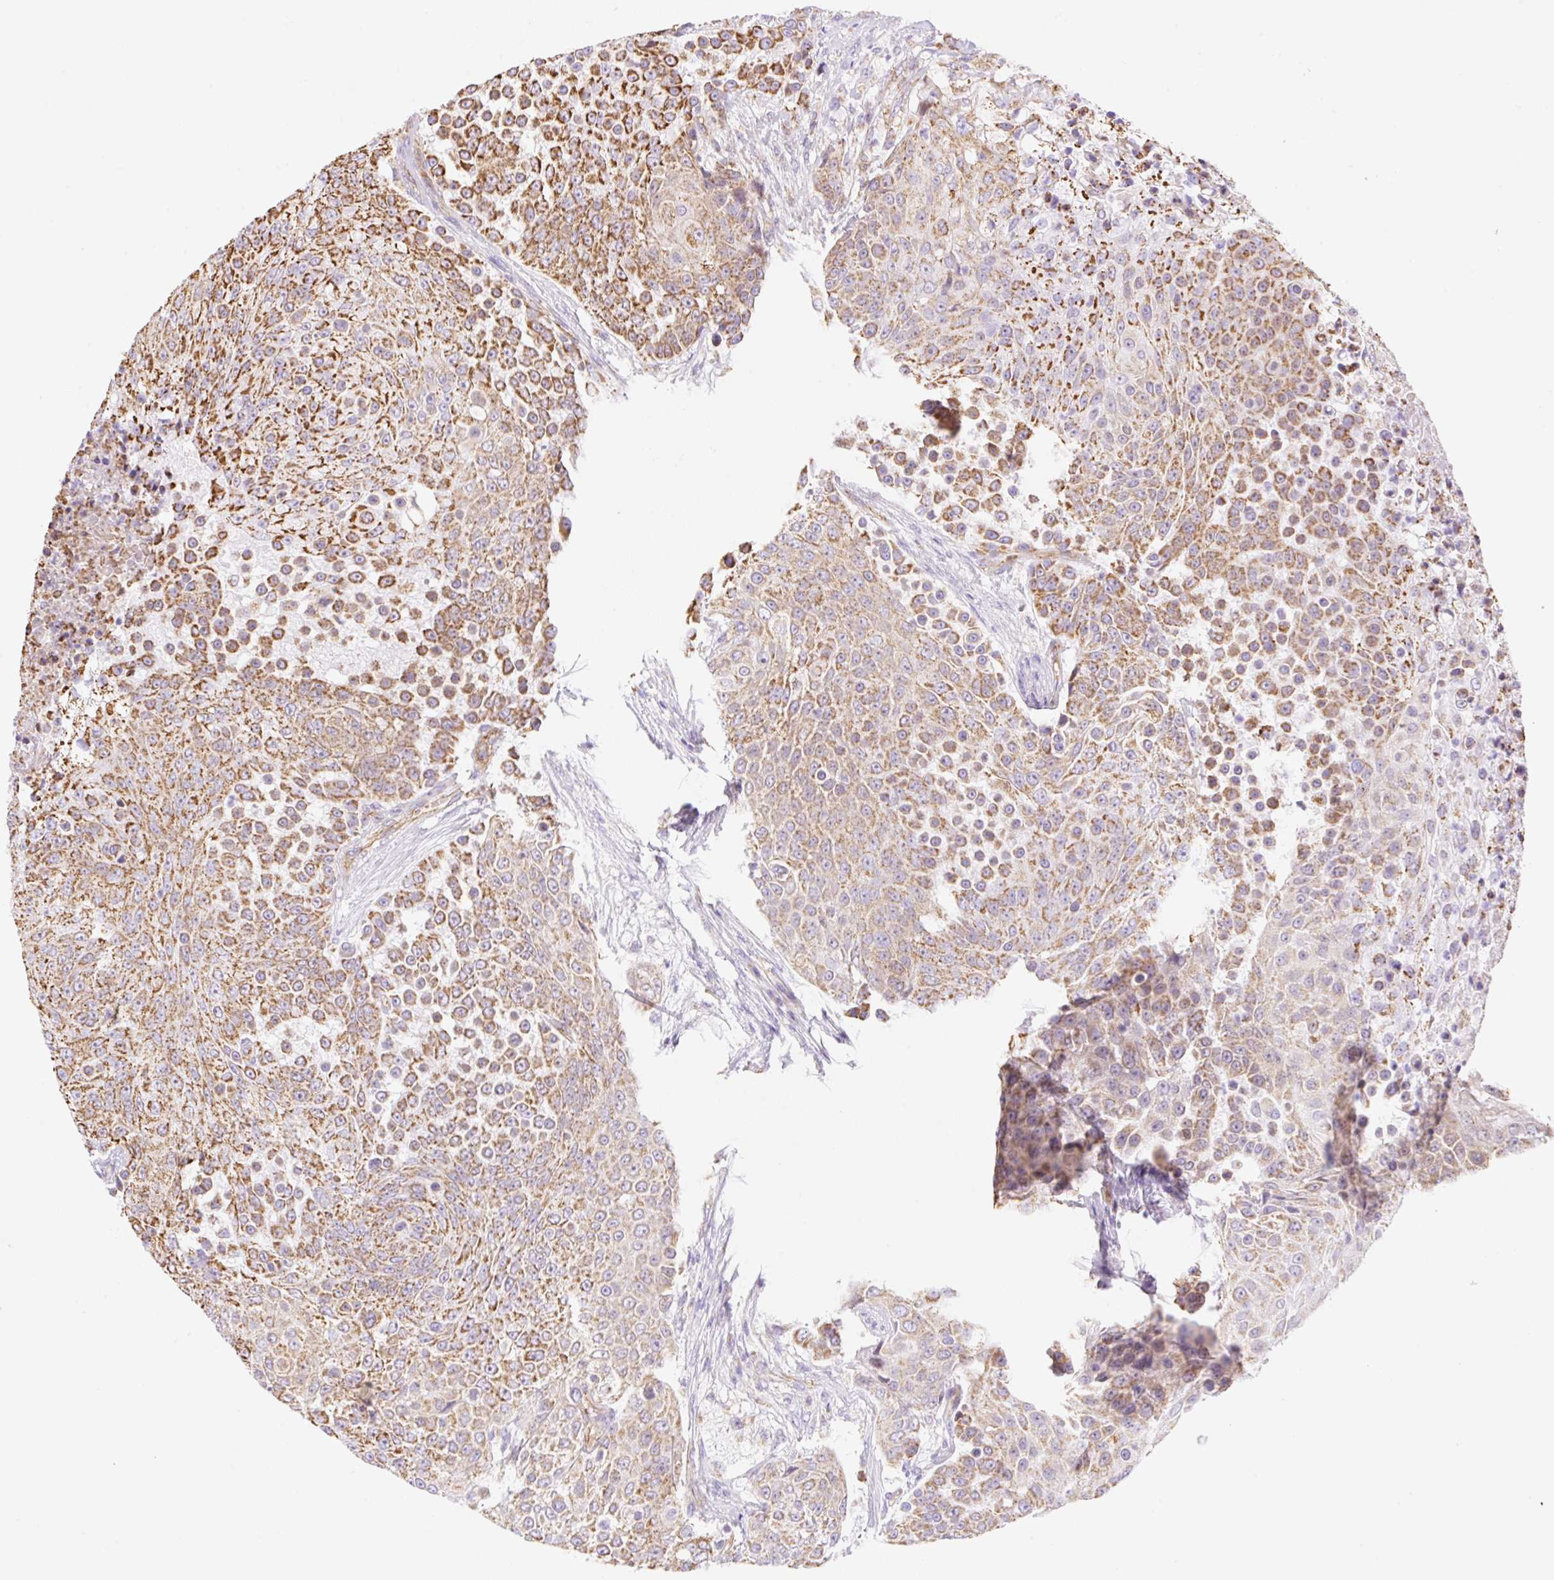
{"staining": {"intensity": "moderate", "quantity": ">75%", "location": "cytoplasmic/membranous"}, "tissue": "urothelial cancer", "cell_type": "Tumor cells", "image_type": "cancer", "snomed": [{"axis": "morphology", "description": "Urothelial carcinoma, High grade"}, {"axis": "topography", "description": "Urinary bladder"}], "caption": "A high-resolution image shows IHC staining of urothelial cancer, which reveals moderate cytoplasmic/membranous expression in about >75% of tumor cells.", "gene": "ESAM", "patient": {"sex": "female", "age": 63}}